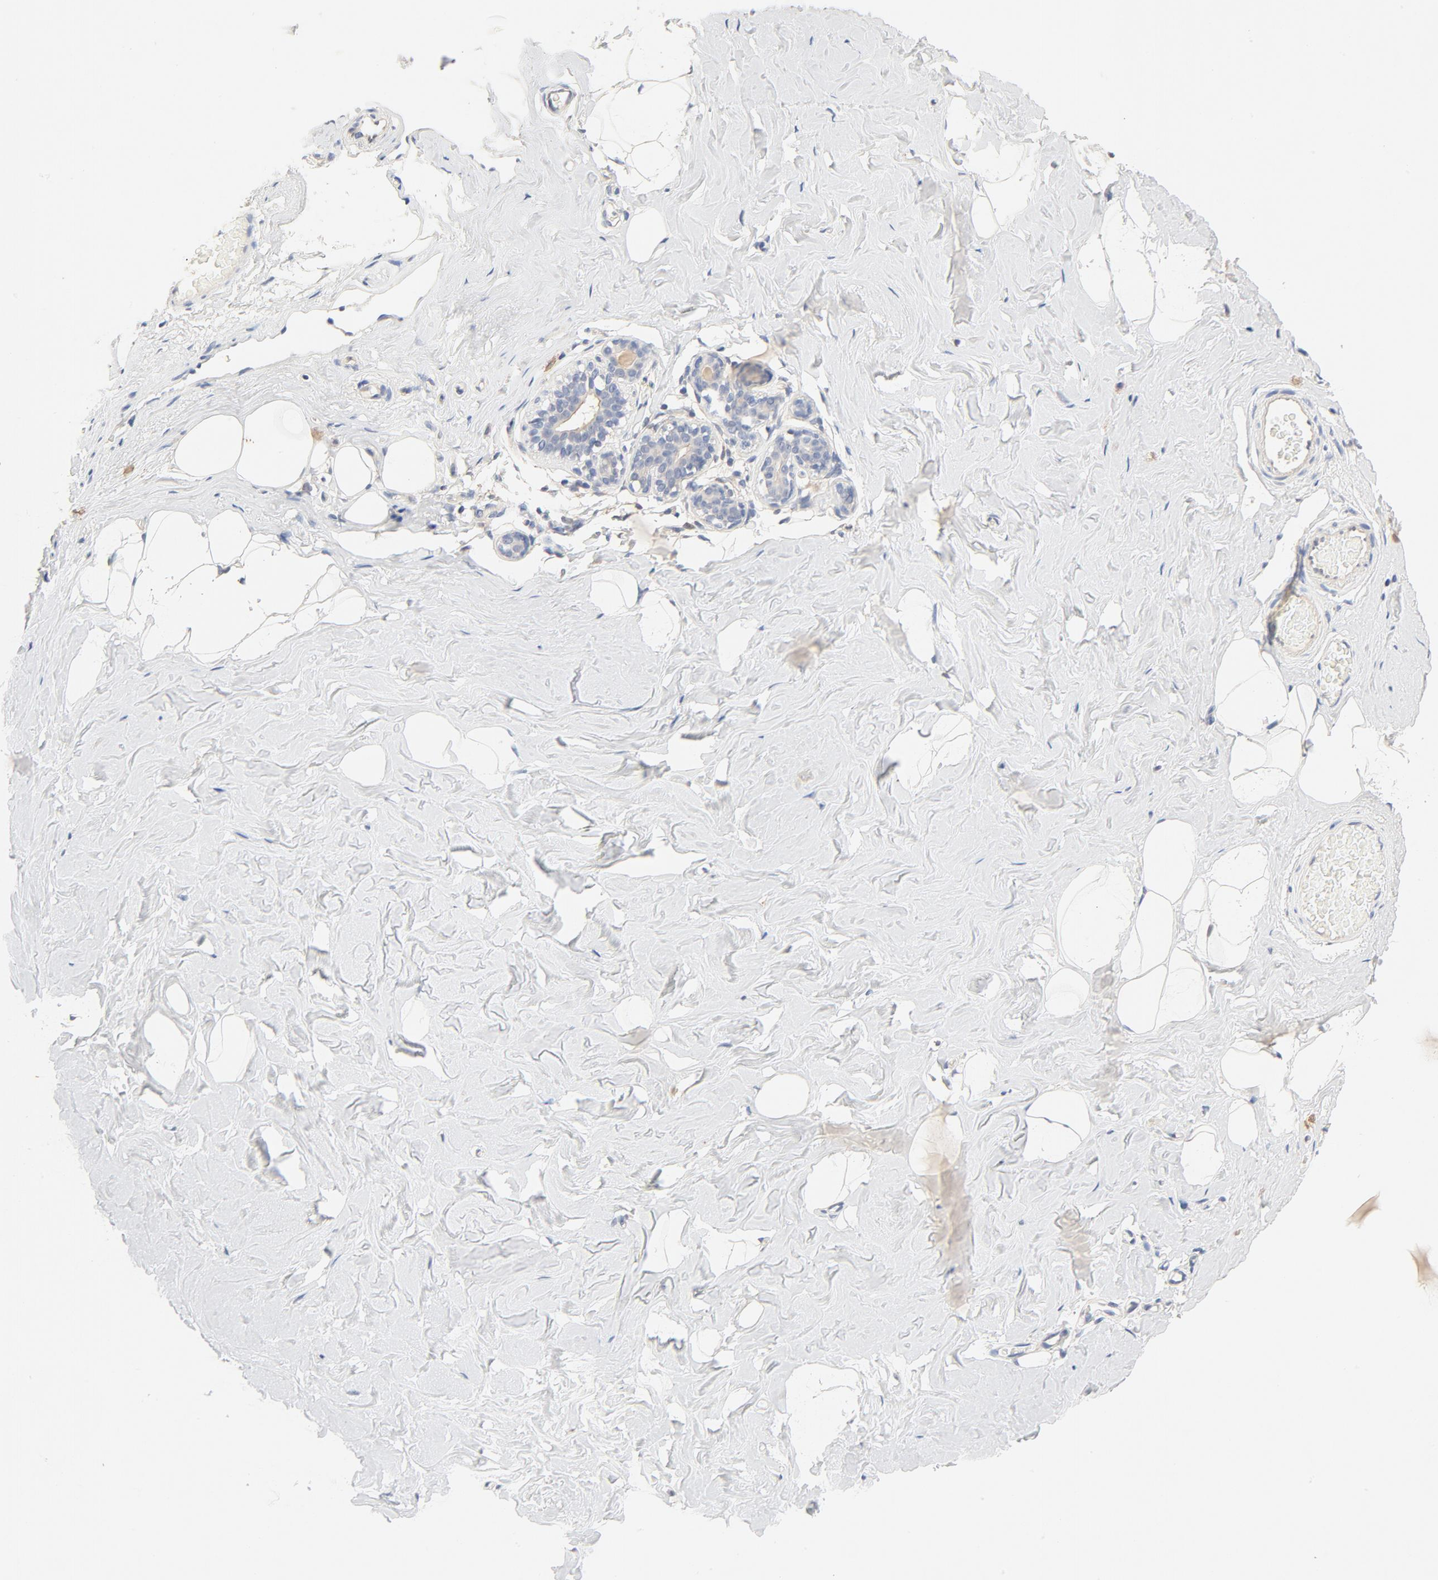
{"staining": {"intensity": "negative", "quantity": "none", "location": "none"}, "tissue": "breast", "cell_type": "Adipocytes", "image_type": "normal", "snomed": [{"axis": "morphology", "description": "Normal tissue, NOS"}, {"axis": "topography", "description": "Breast"}, {"axis": "topography", "description": "Soft tissue"}], "caption": "The image exhibits no significant expression in adipocytes of breast.", "gene": "STAT1", "patient": {"sex": "female", "age": 75}}